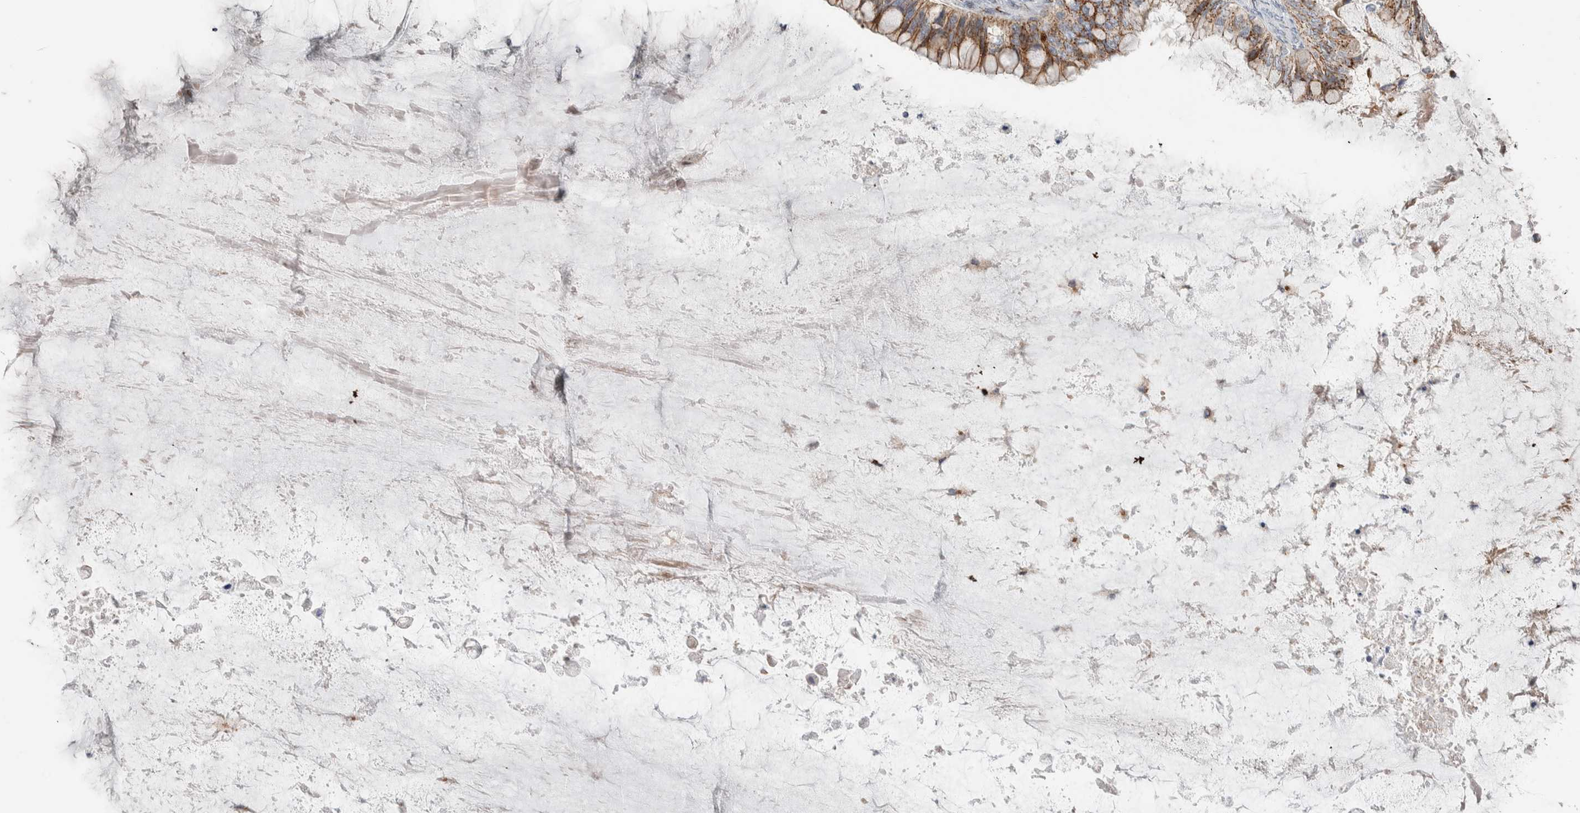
{"staining": {"intensity": "moderate", "quantity": ">75%", "location": "cytoplasmic/membranous"}, "tissue": "ovarian cancer", "cell_type": "Tumor cells", "image_type": "cancer", "snomed": [{"axis": "morphology", "description": "Cystadenocarcinoma, mucinous, NOS"}, {"axis": "topography", "description": "Ovary"}], "caption": "This photomicrograph shows ovarian cancer stained with immunohistochemistry to label a protein in brown. The cytoplasmic/membranous of tumor cells show moderate positivity for the protein. Nuclei are counter-stained blue.", "gene": "SLC38A10", "patient": {"sex": "female", "age": 80}}